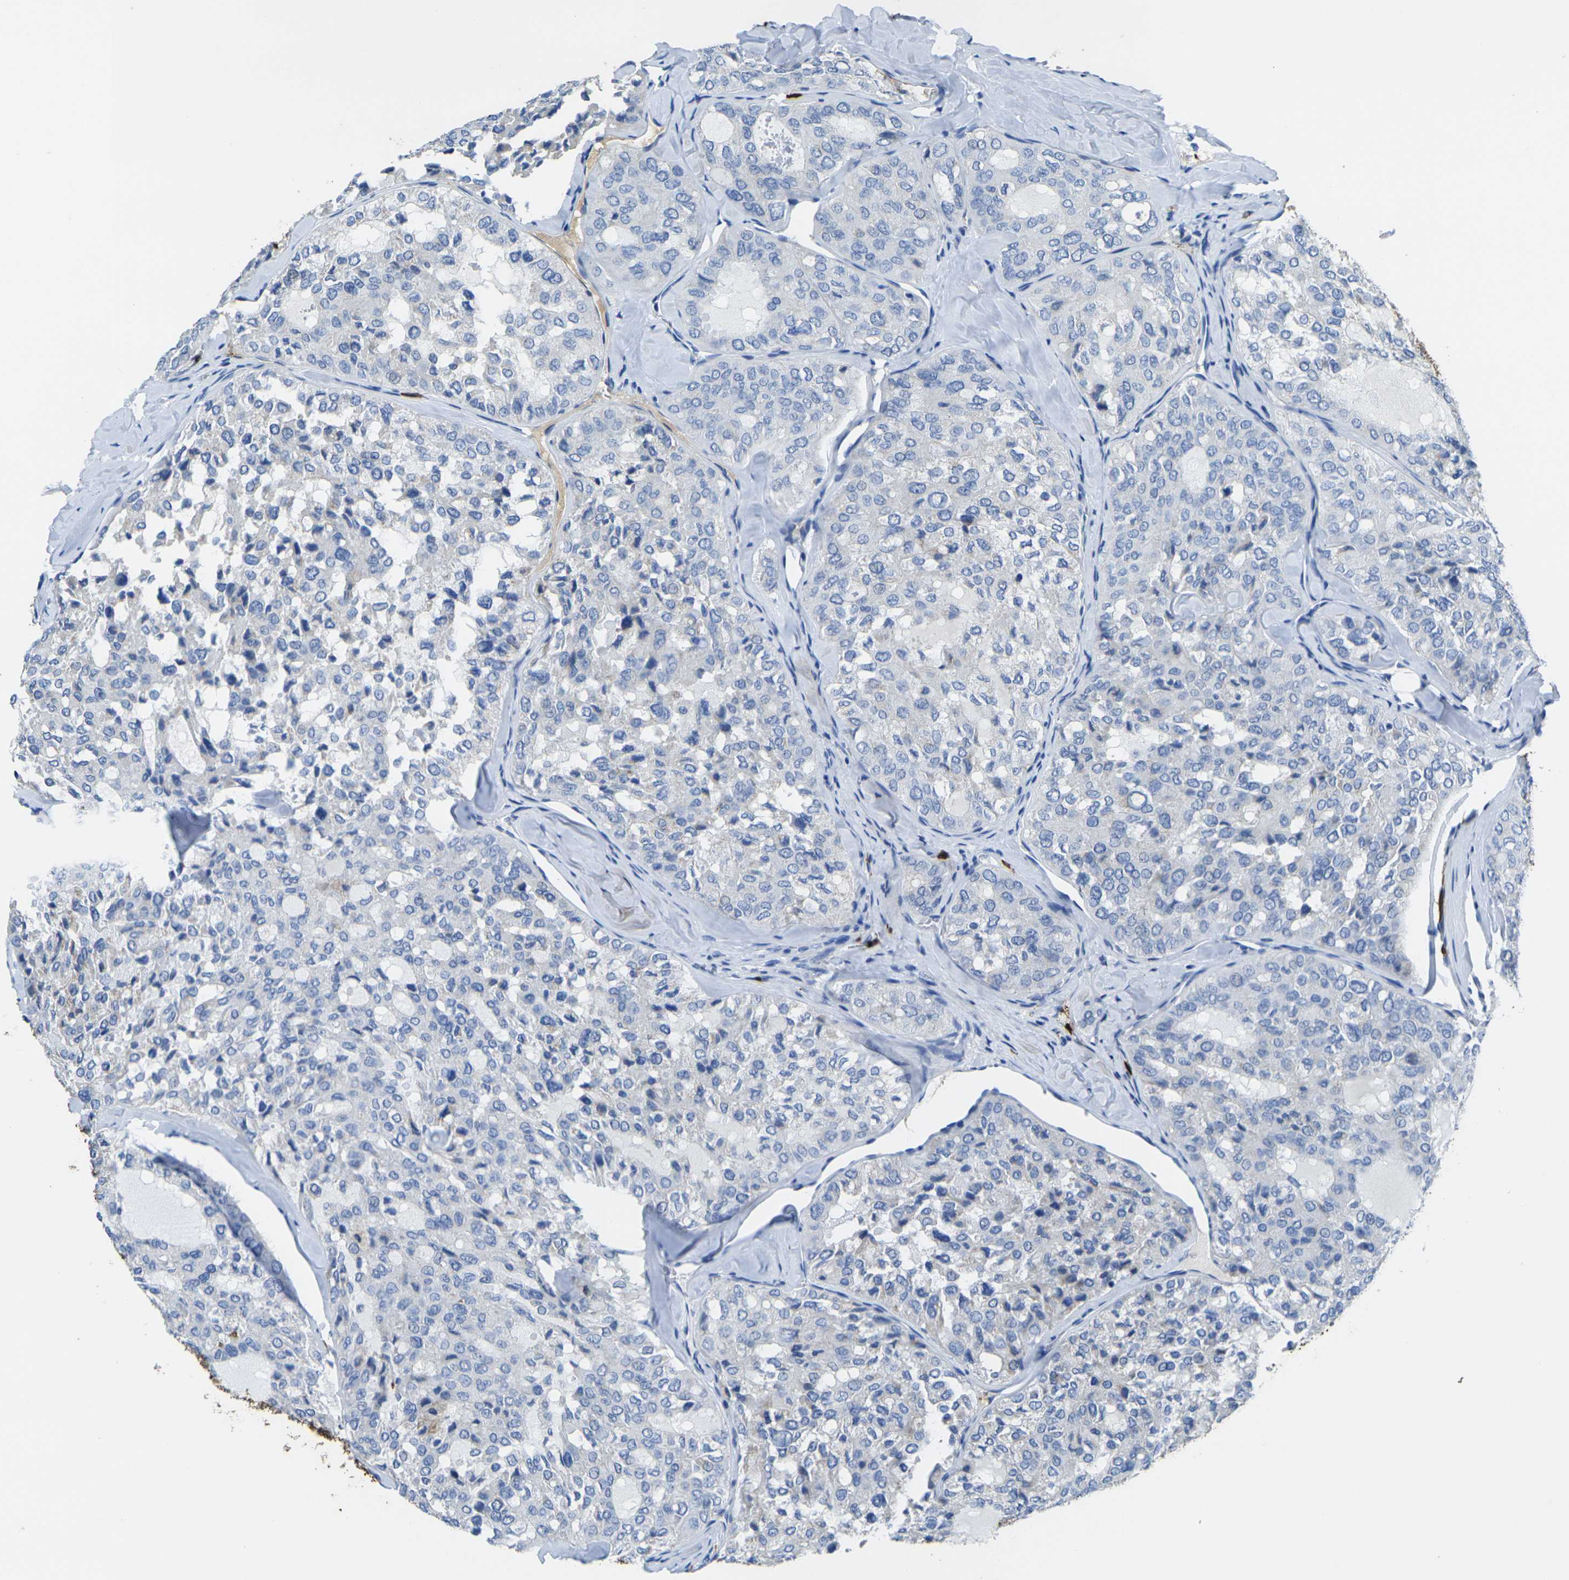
{"staining": {"intensity": "negative", "quantity": "none", "location": "none"}, "tissue": "thyroid cancer", "cell_type": "Tumor cells", "image_type": "cancer", "snomed": [{"axis": "morphology", "description": "Follicular adenoma carcinoma, NOS"}, {"axis": "topography", "description": "Thyroid gland"}], "caption": "There is no significant staining in tumor cells of thyroid cancer (follicular adenoma carcinoma).", "gene": "S100A9", "patient": {"sex": "male", "age": 75}}